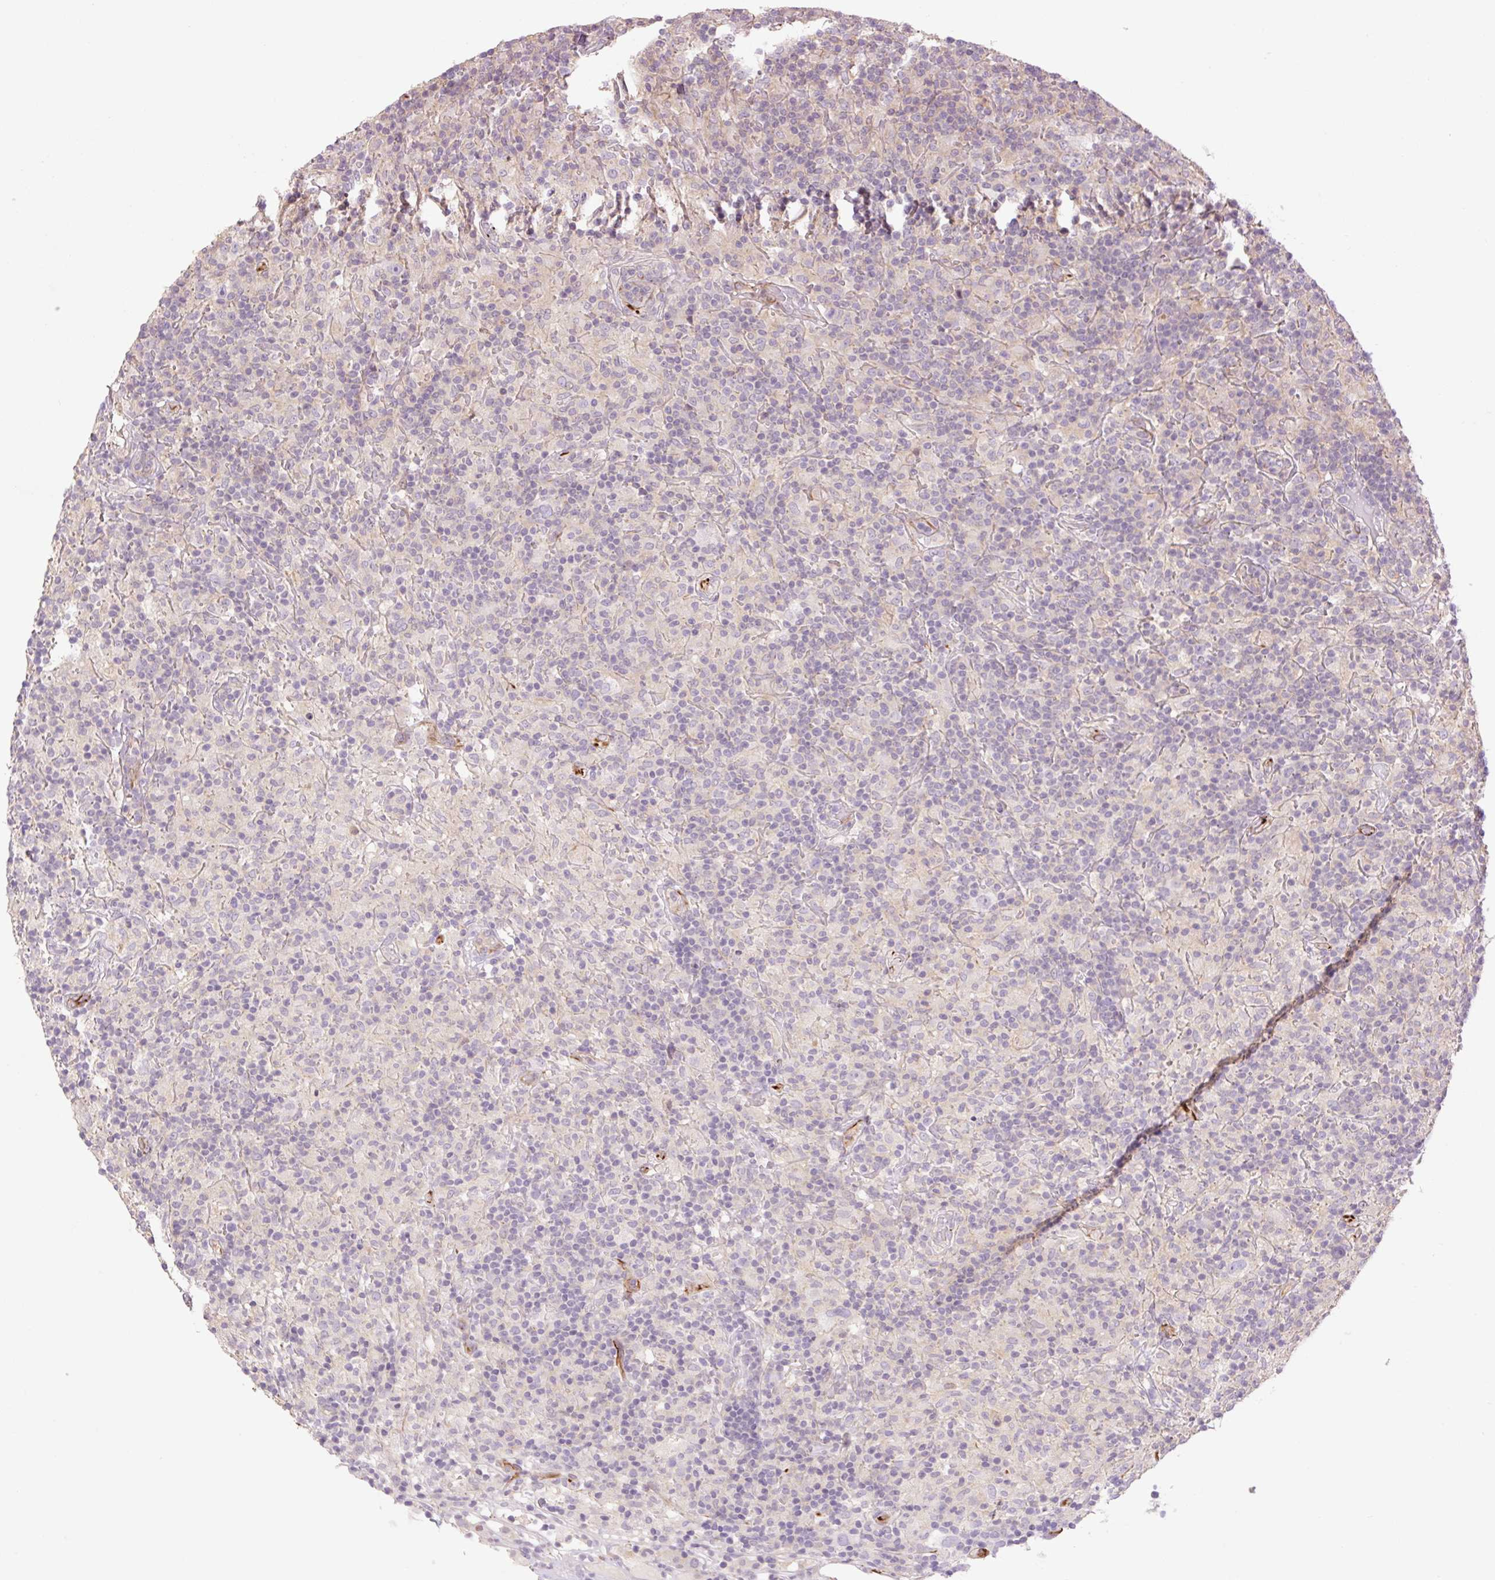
{"staining": {"intensity": "negative", "quantity": "none", "location": "none"}, "tissue": "lymphoma", "cell_type": "Tumor cells", "image_type": "cancer", "snomed": [{"axis": "morphology", "description": "Hodgkin's disease, NOS"}, {"axis": "topography", "description": "Lymph node"}], "caption": "Tumor cells are negative for protein expression in human Hodgkin's disease.", "gene": "ZFYVE21", "patient": {"sex": "male", "age": 70}}